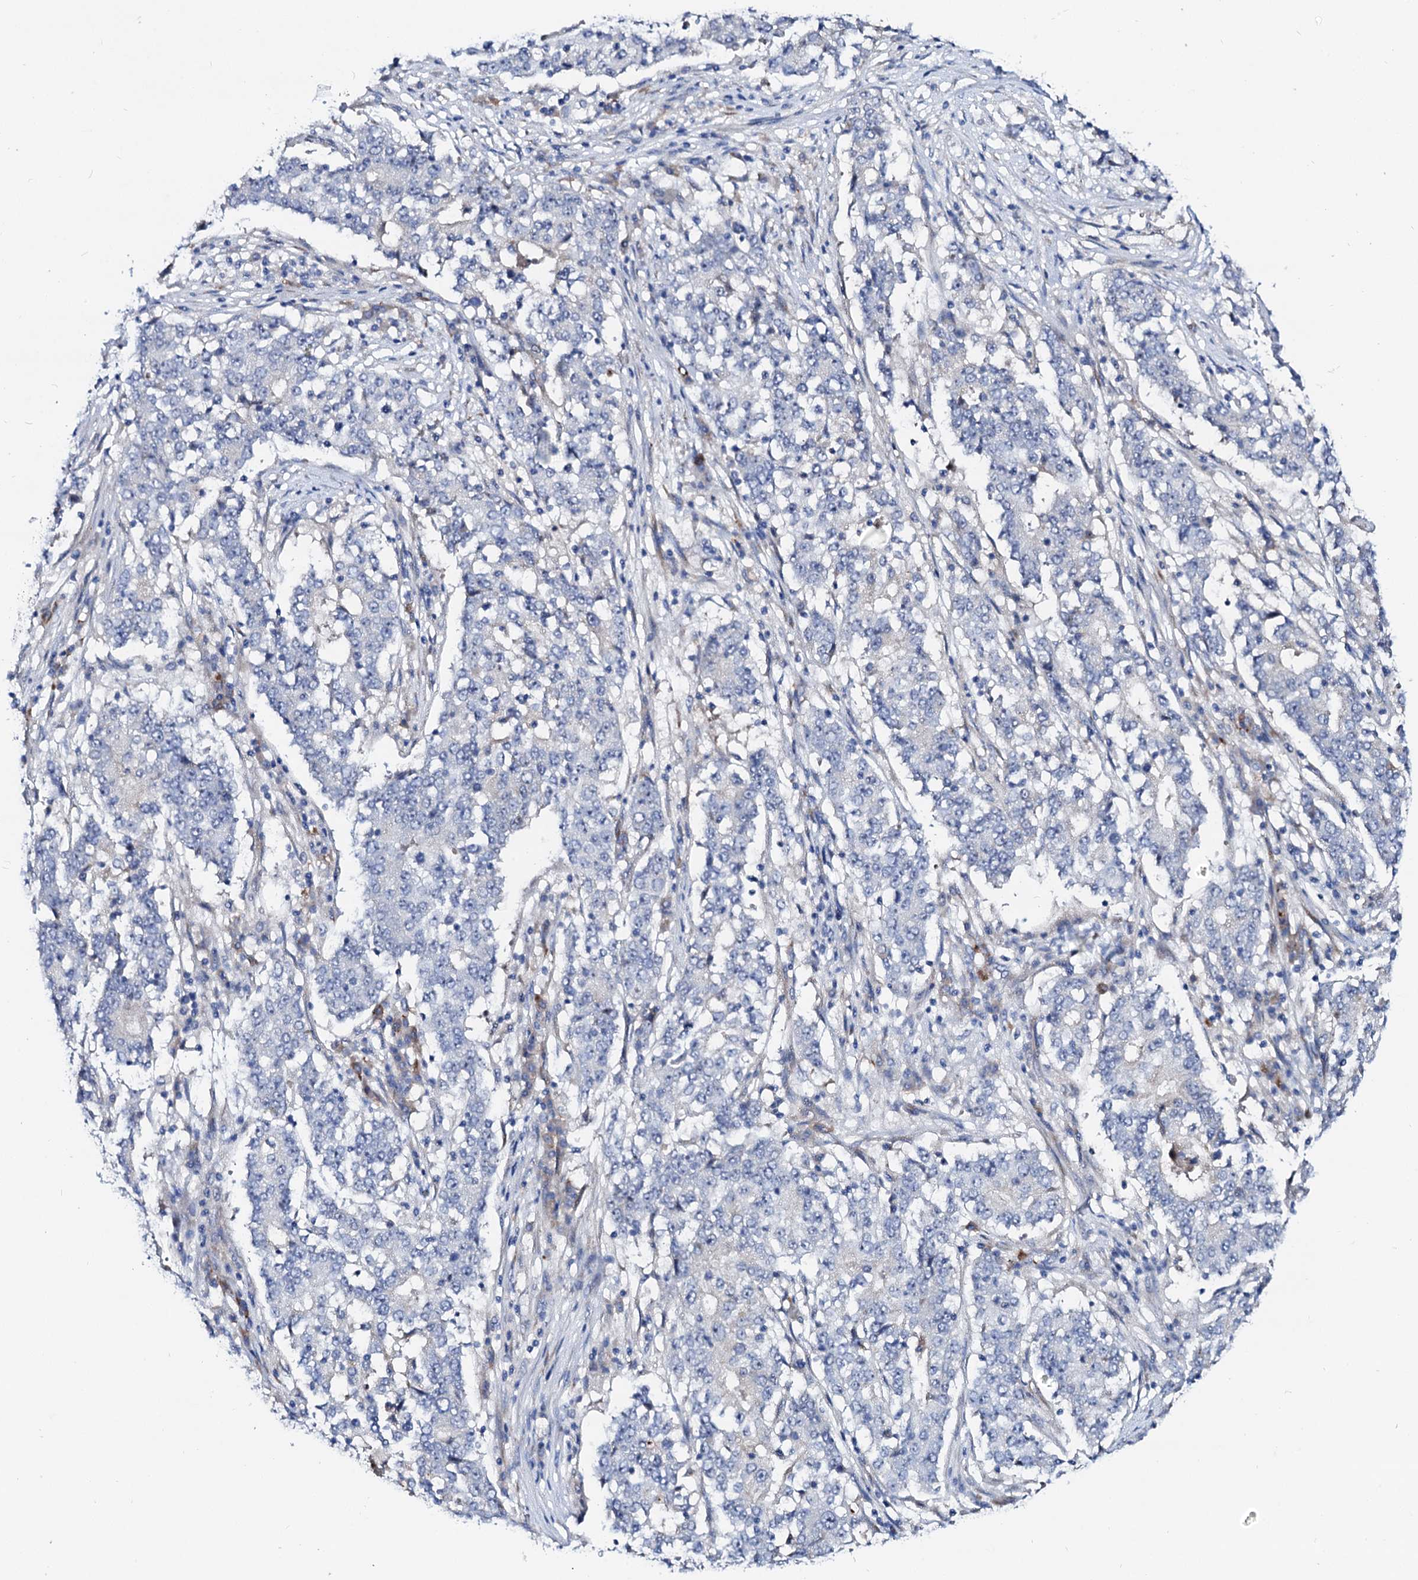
{"staining": {"intensity": "negative", "quantity": "none", "location": "none"}, "tissue": "stomach cancer", "cell_type": "Tumor cells", "image_type": "cancer", "snomed": [{"axis": "morphology", "description": "Adenocarcinoma, NOS"}, {"axis": "topography", "description": "Stomach"}], "caption": "The image demonstrates no staining of tumor cells in adenocarcinoma (stomach).", "gene": "BTBD16", "patient": {"sex": "male", "age": 59}}